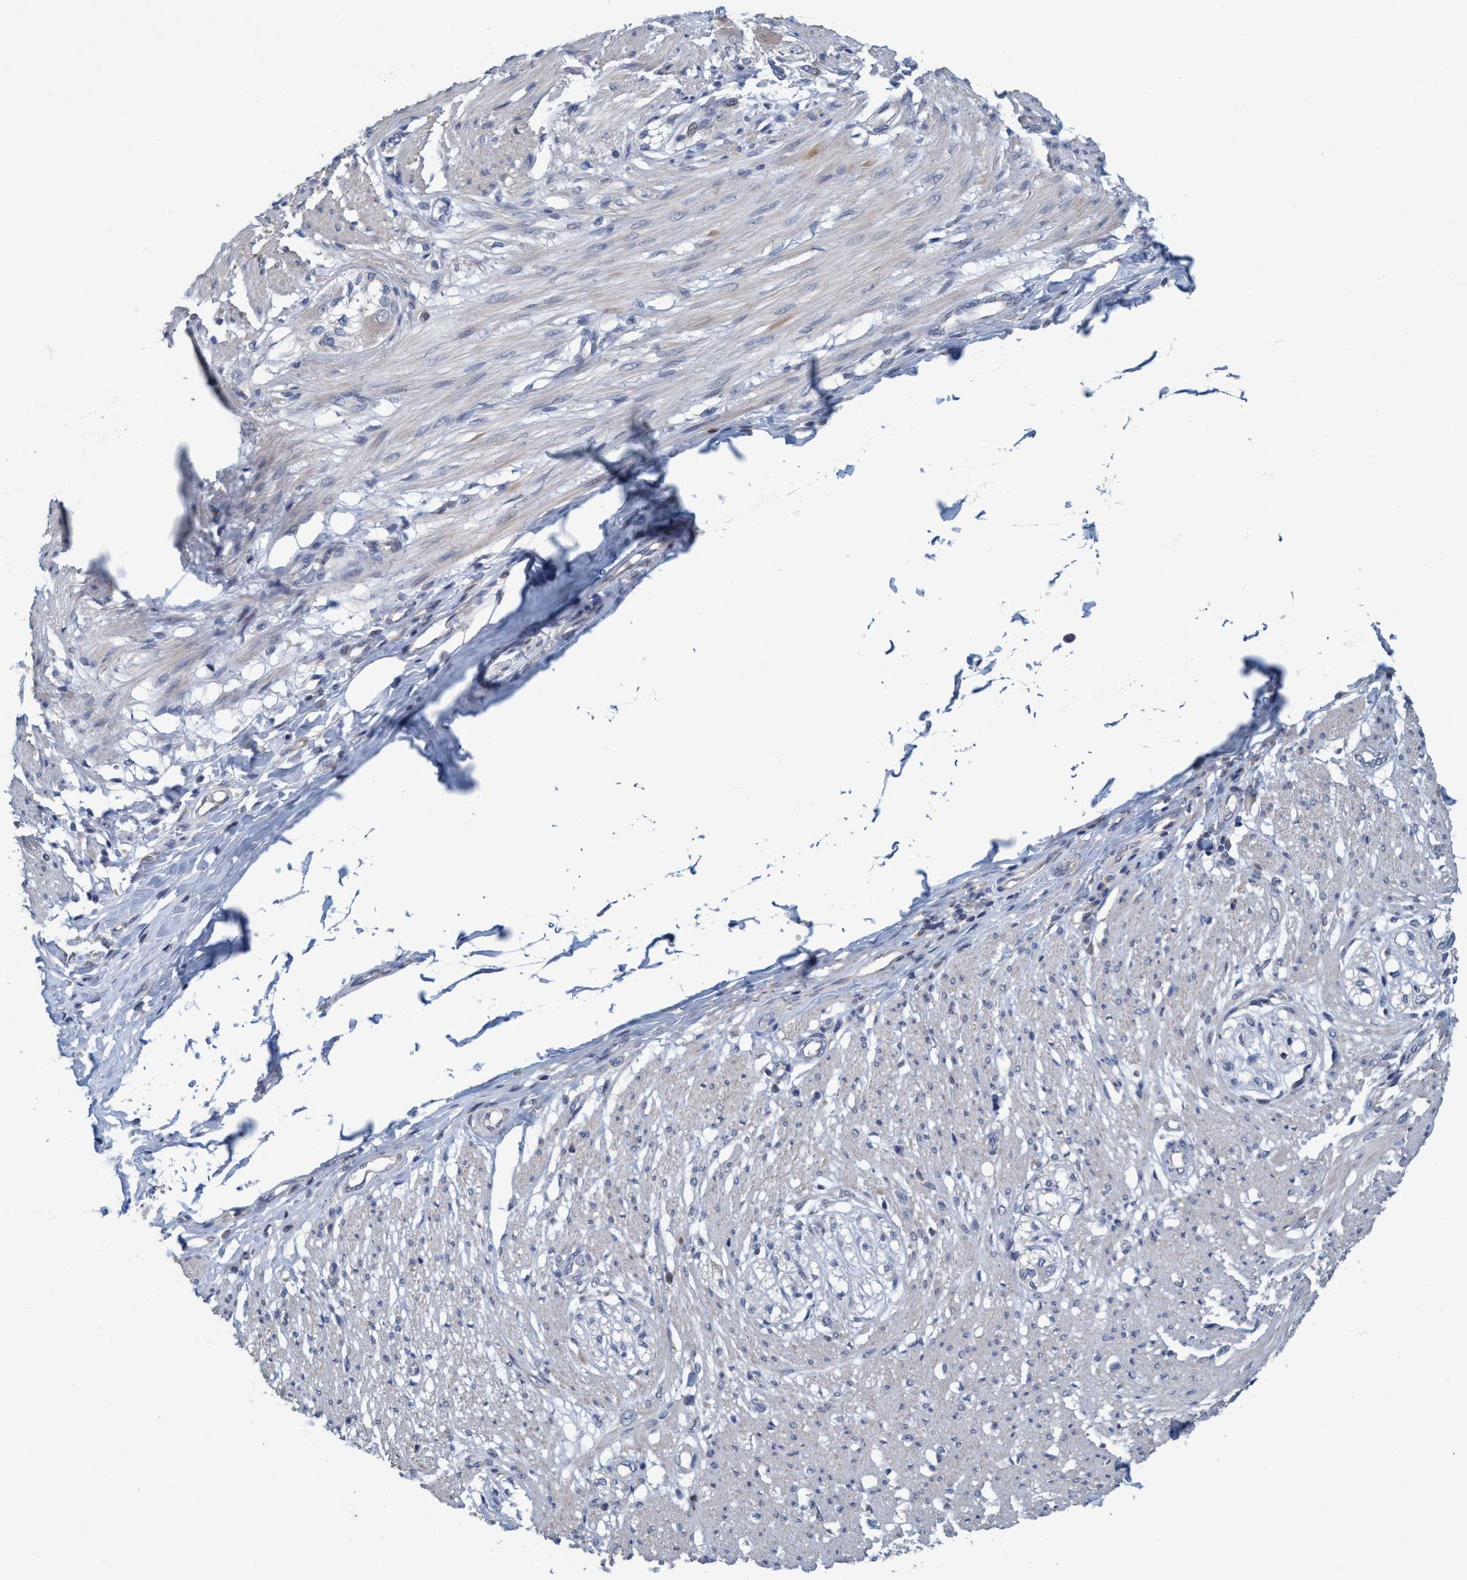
{"staining": {"intensity": "moderate", "quantity": "<25%", "location": "cytoplasmic/membranous"}, "tissue": "smooth muscle", "cell_type": "Smooth muscle cells", "image_type": "normal", "snomed": [{"axis": "morphology", "description": "Normal tissue, NOS"}, {"axis": "morphology", "description": "Adenocarcinoma, NOS"}, {"axis": "topography", "description": "Colon"}, {"axis": "topography", "description": "Peripheral nerve tissue"}], "caption": "Immunohistochemical staining of normal human smooth muscle demonstrates moderate cytoplasmic/membranous protein staining in about <25% of smooth muscle cells. (DAB IHC, brown staining for protein, blue staining for nuclei).", "gene": "RNF208", "patient": {"sex": "male", "age": 14}}